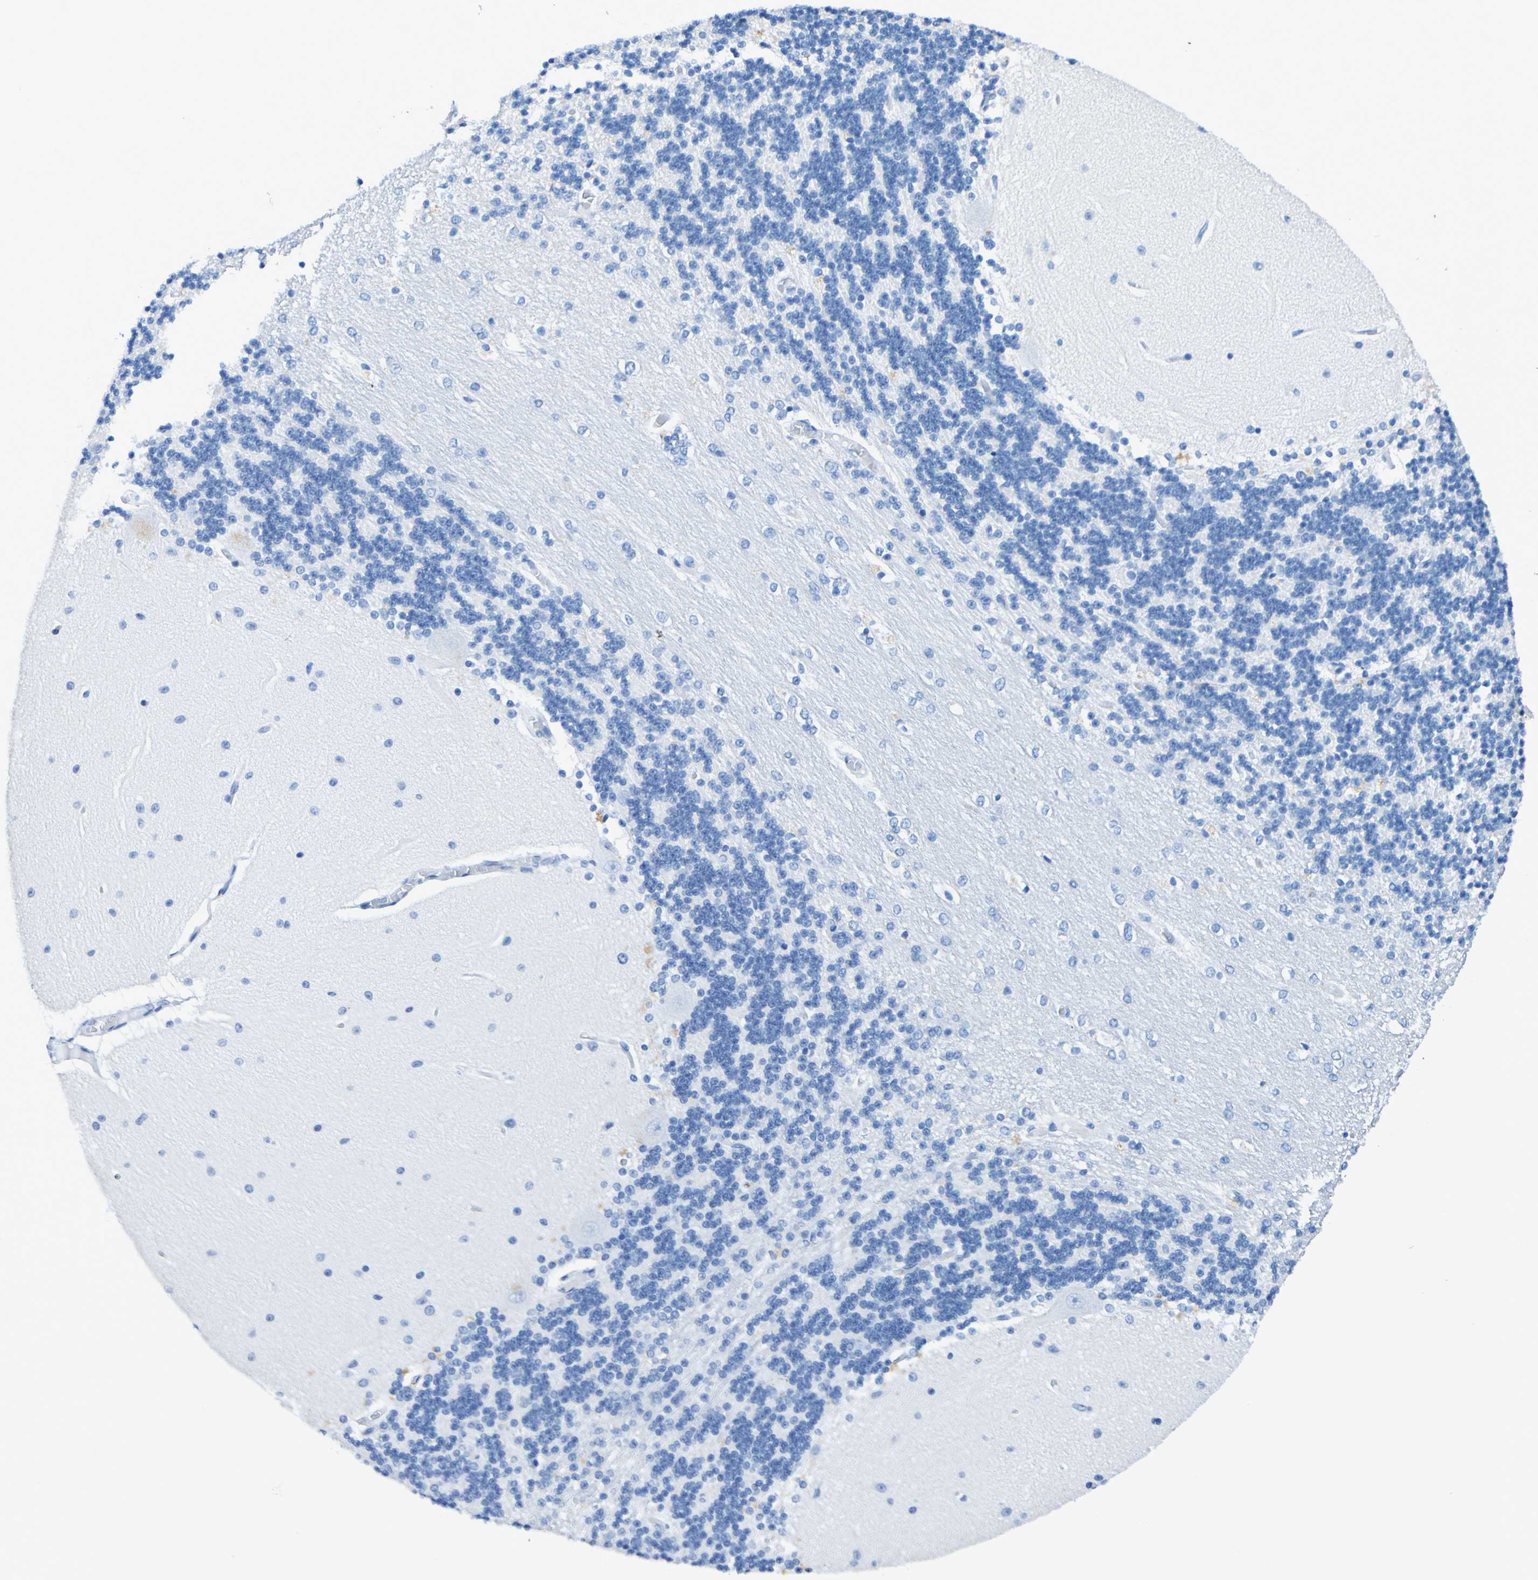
{"staining": {"intensity": "negative", "quantity": "none", "location": "none"}, "tissue": "cerebellum", "cell_type": "Cells in granular layer", "image_type": "normal", "snomed": [{"axis": "morphology", "description": "Normal tissue, NOS"}, {"axis": "topography", "description": "Cerebellum"}], "caption": "Cells in granular layer show no significant staining in normal cerebellum. The staining is performed using DAB brown chromogen with nuclei counter-stained in using hematoxylin.", "gene": "DPEP1", "patient": {"sex": "female", "age": 54}}